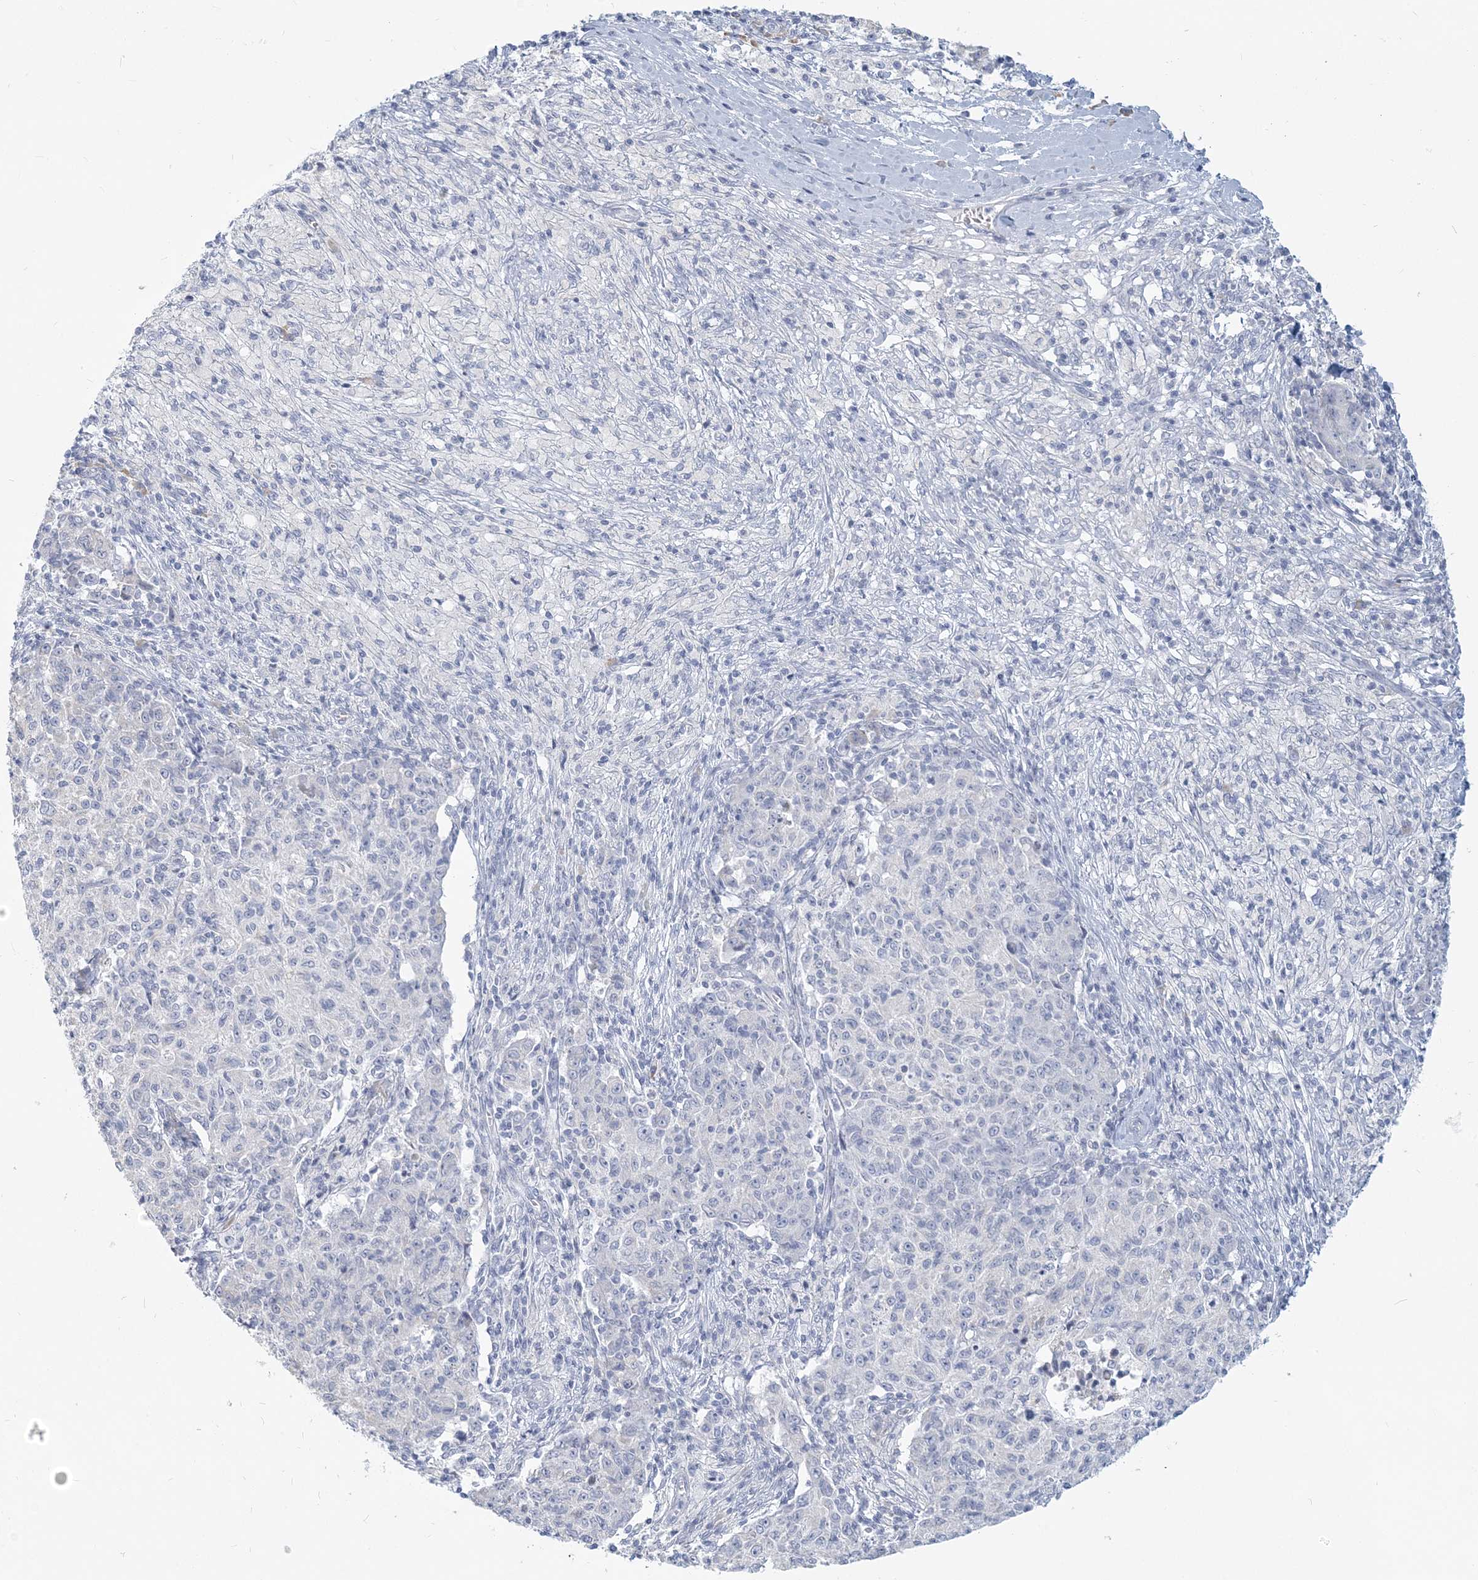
{"staining": {"intensity": "negative", "quantity": "none", "location": "none"}, "tissue": "ovarian cancer", "cell_type": "Tumor cells", "image_type": "cancer", "snomed": [{"axis": "morphology", "description": "Carcinoma, endometroid"}, {"axis": "topography", "description": "Ovary"}], "caption": "IHC image of neoplastic tissue: ovarian cancer stained with DAB reveals no significant protein staining in tumor cells.", "gene": "CSN1S1", "patient": {"sex": "female", "age": 42}}